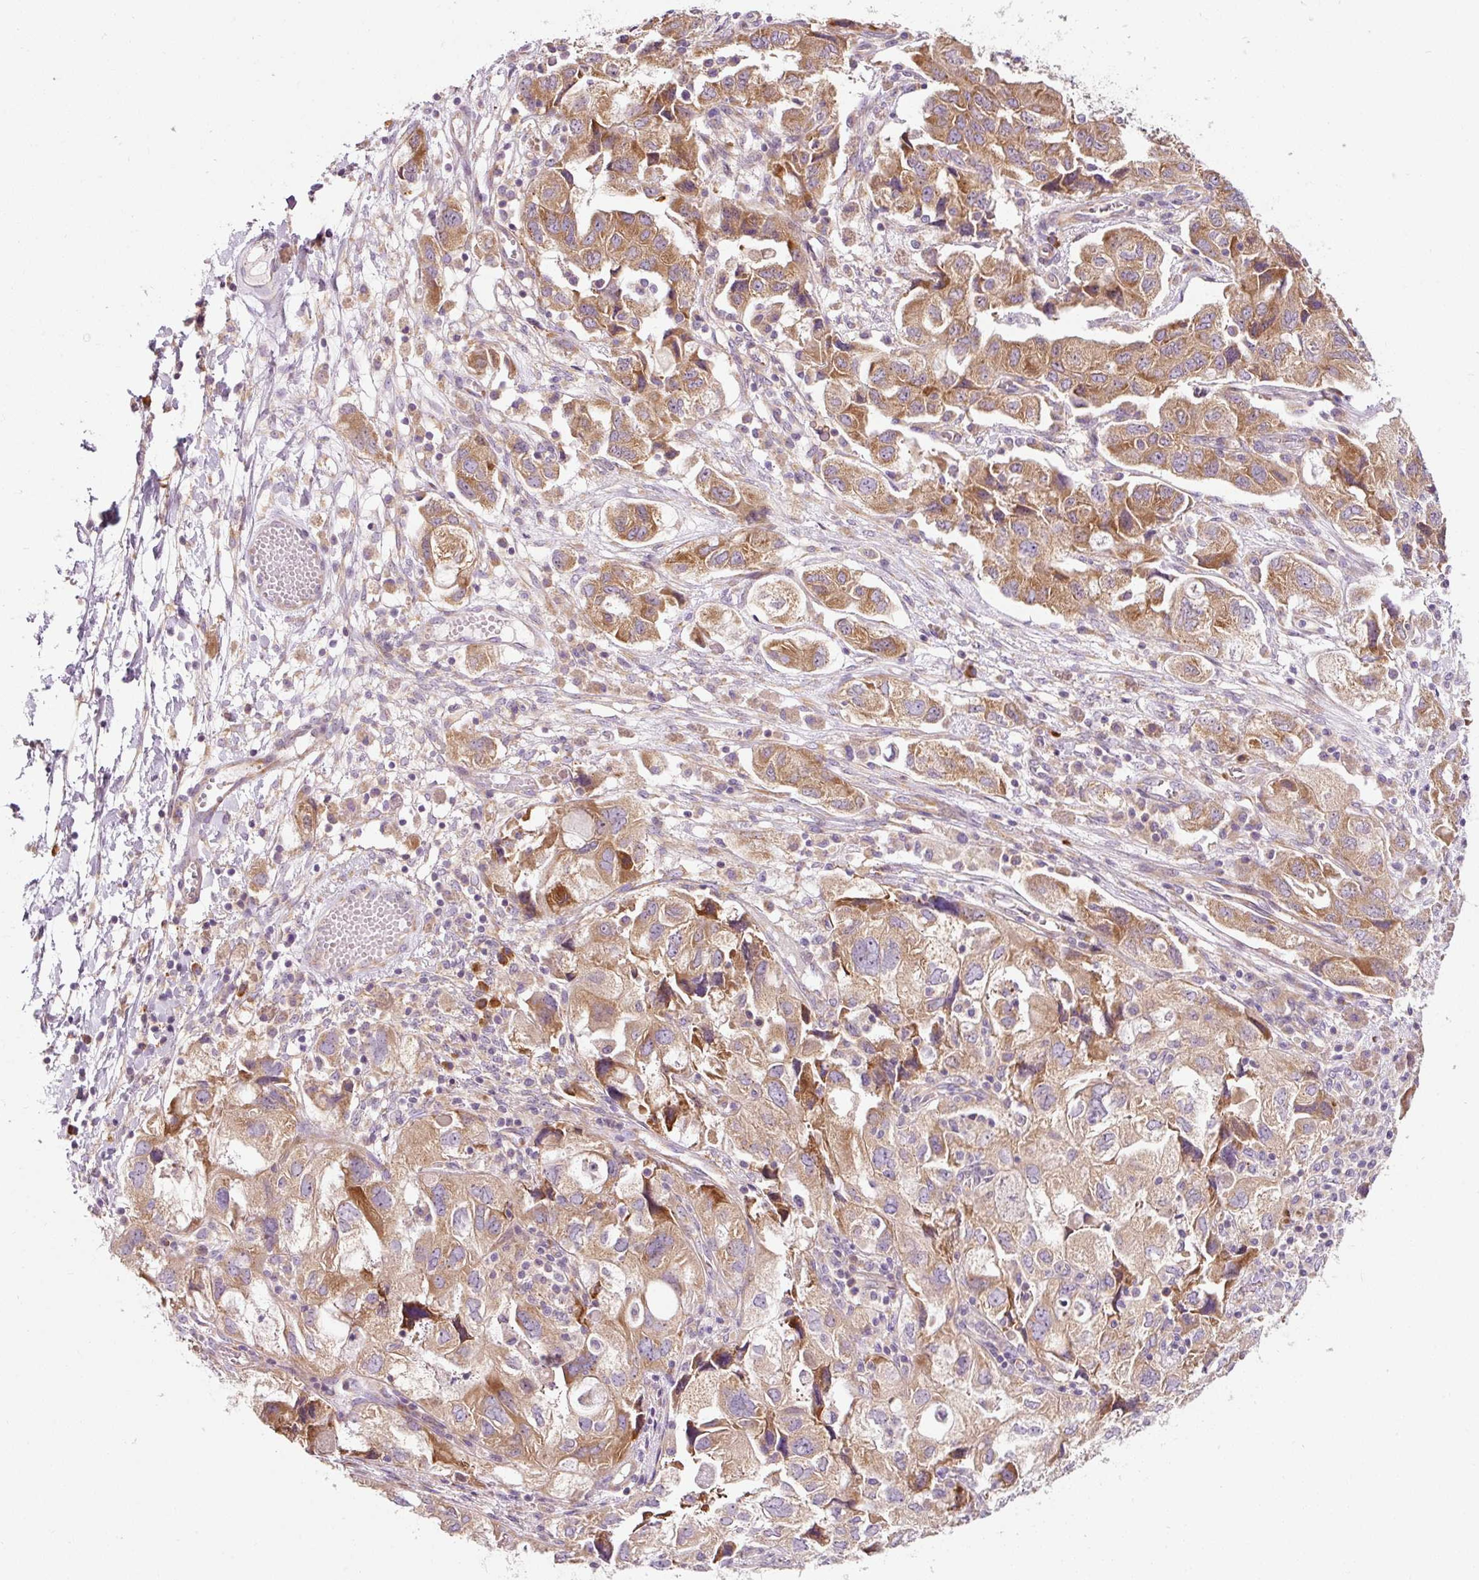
{"staining": {"intensity": "moderate", "quantity": ">75%", "location": "cytoplasmic/membranous"}, "tissue": "ovarian cancer", "cell_type": "Tumor cells", "image_type": "cancer", "snomed": [{"axis": "morphology", "description": "Carcinoma, NOS"}, {"axis": "morphology", "description": "Cystadenocarcinoma, serous, NOS"}, {"axis": "topography", "description": "Ovary"}], "caption": "Protein expression analysis of ovarian cancer demonstrates moderate cytoplasmic/membranous expression in approximately >75% of tumor cells.", "gene": "RPL10A", "patient": {"sex": "female", "age": 69}}